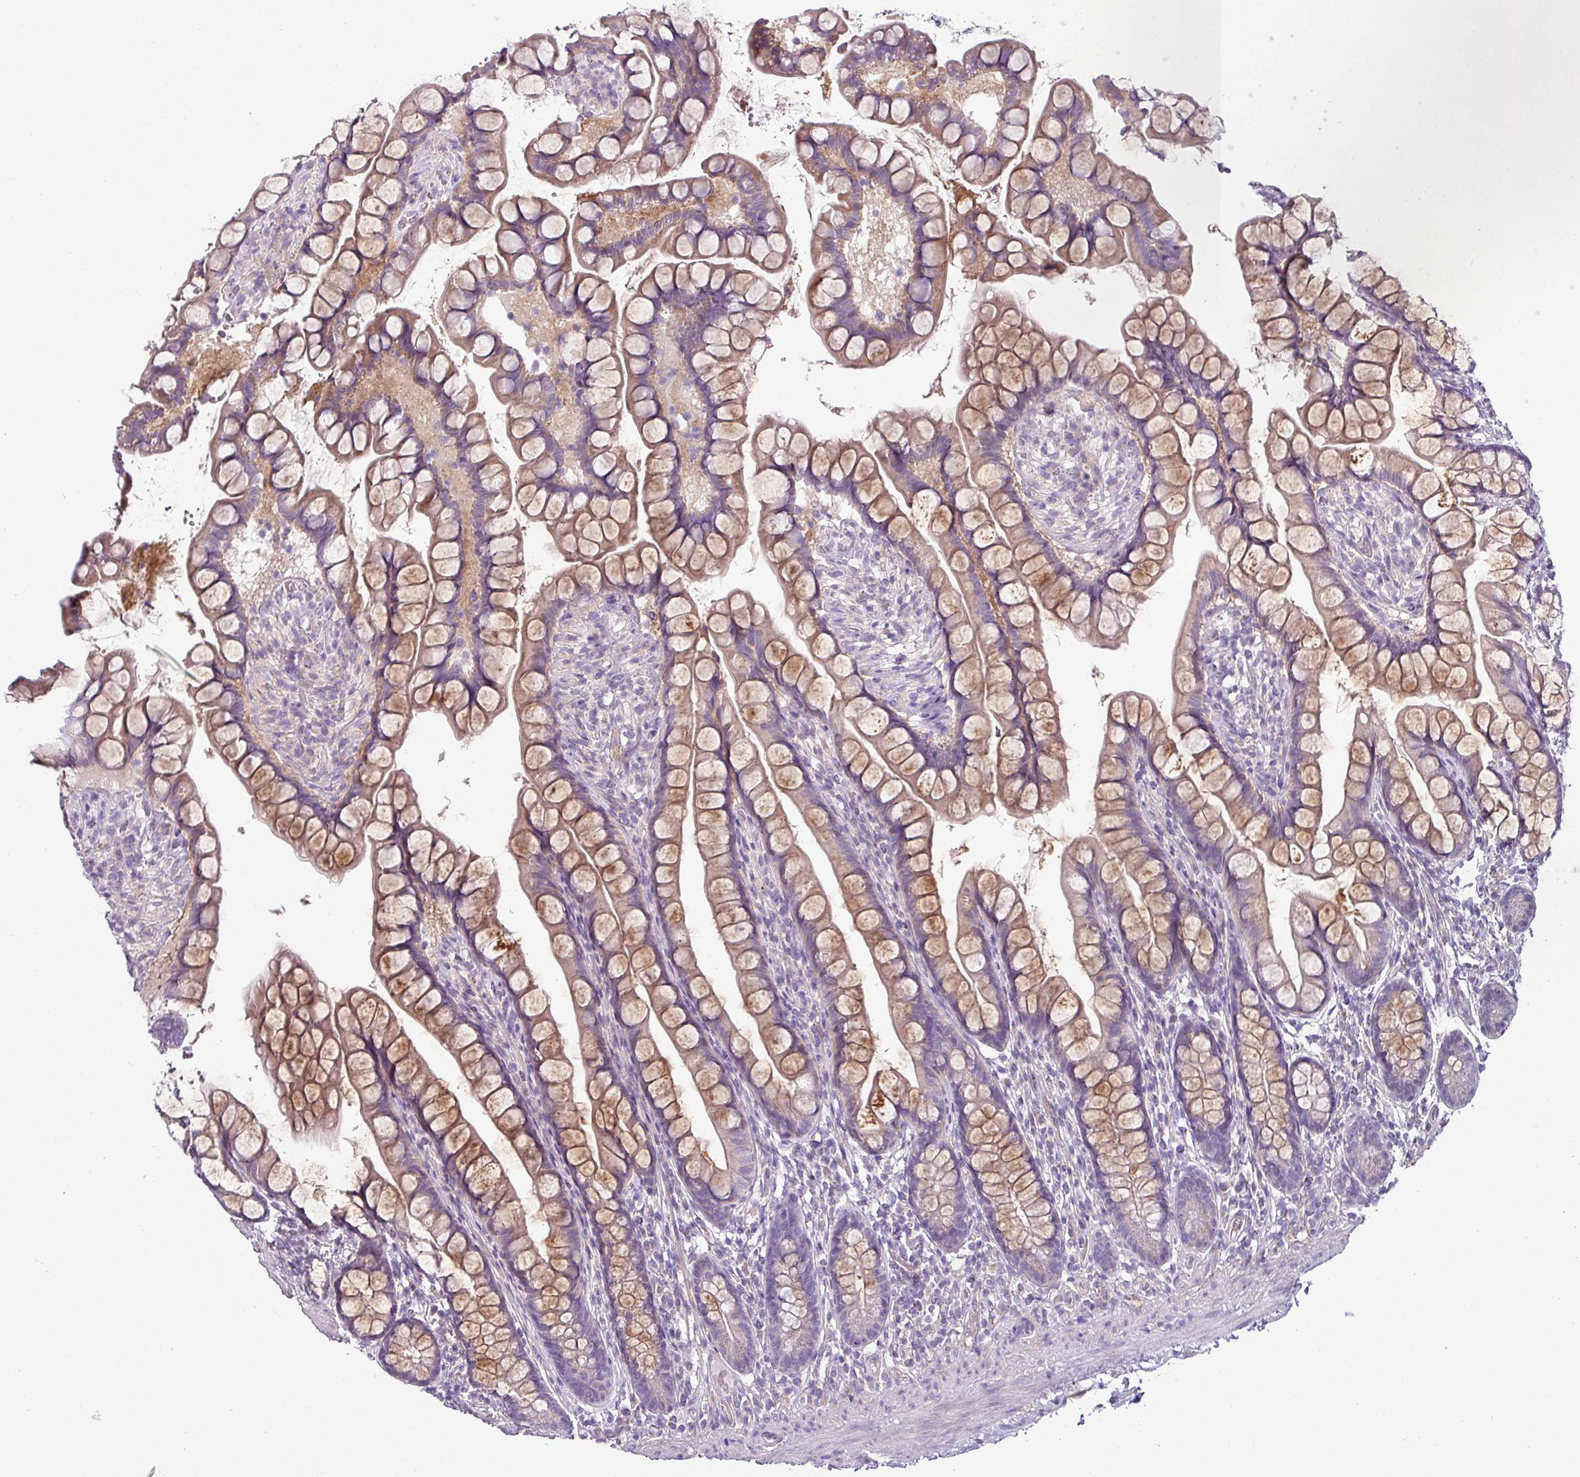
{"staining": {"intensity": "moderate", "quantity": ">75%", "location": "cytoplasmic/membranous"}, "tissue": "small intestine", "cell_type": "Glandular cells", "image_type": "normal", "snomed": [{"axis": "morphology", "description": "Normal tissue, NOS"}, {"axis": "topography", "description": "Small intestine"}], "caption": "Immunohistochemistry histopathology image of unremarkable small intestine: small intestine stained using immunohistochemistry (IHC) shows medium levels of moderate protein expression localized specifically in the cytoplasmic/membranous of glandular cells, appearing as a cytoplasmic/membranous brown color.", "gene": "TMEM178B", "patient": {"sex": "male", "age": 70}}